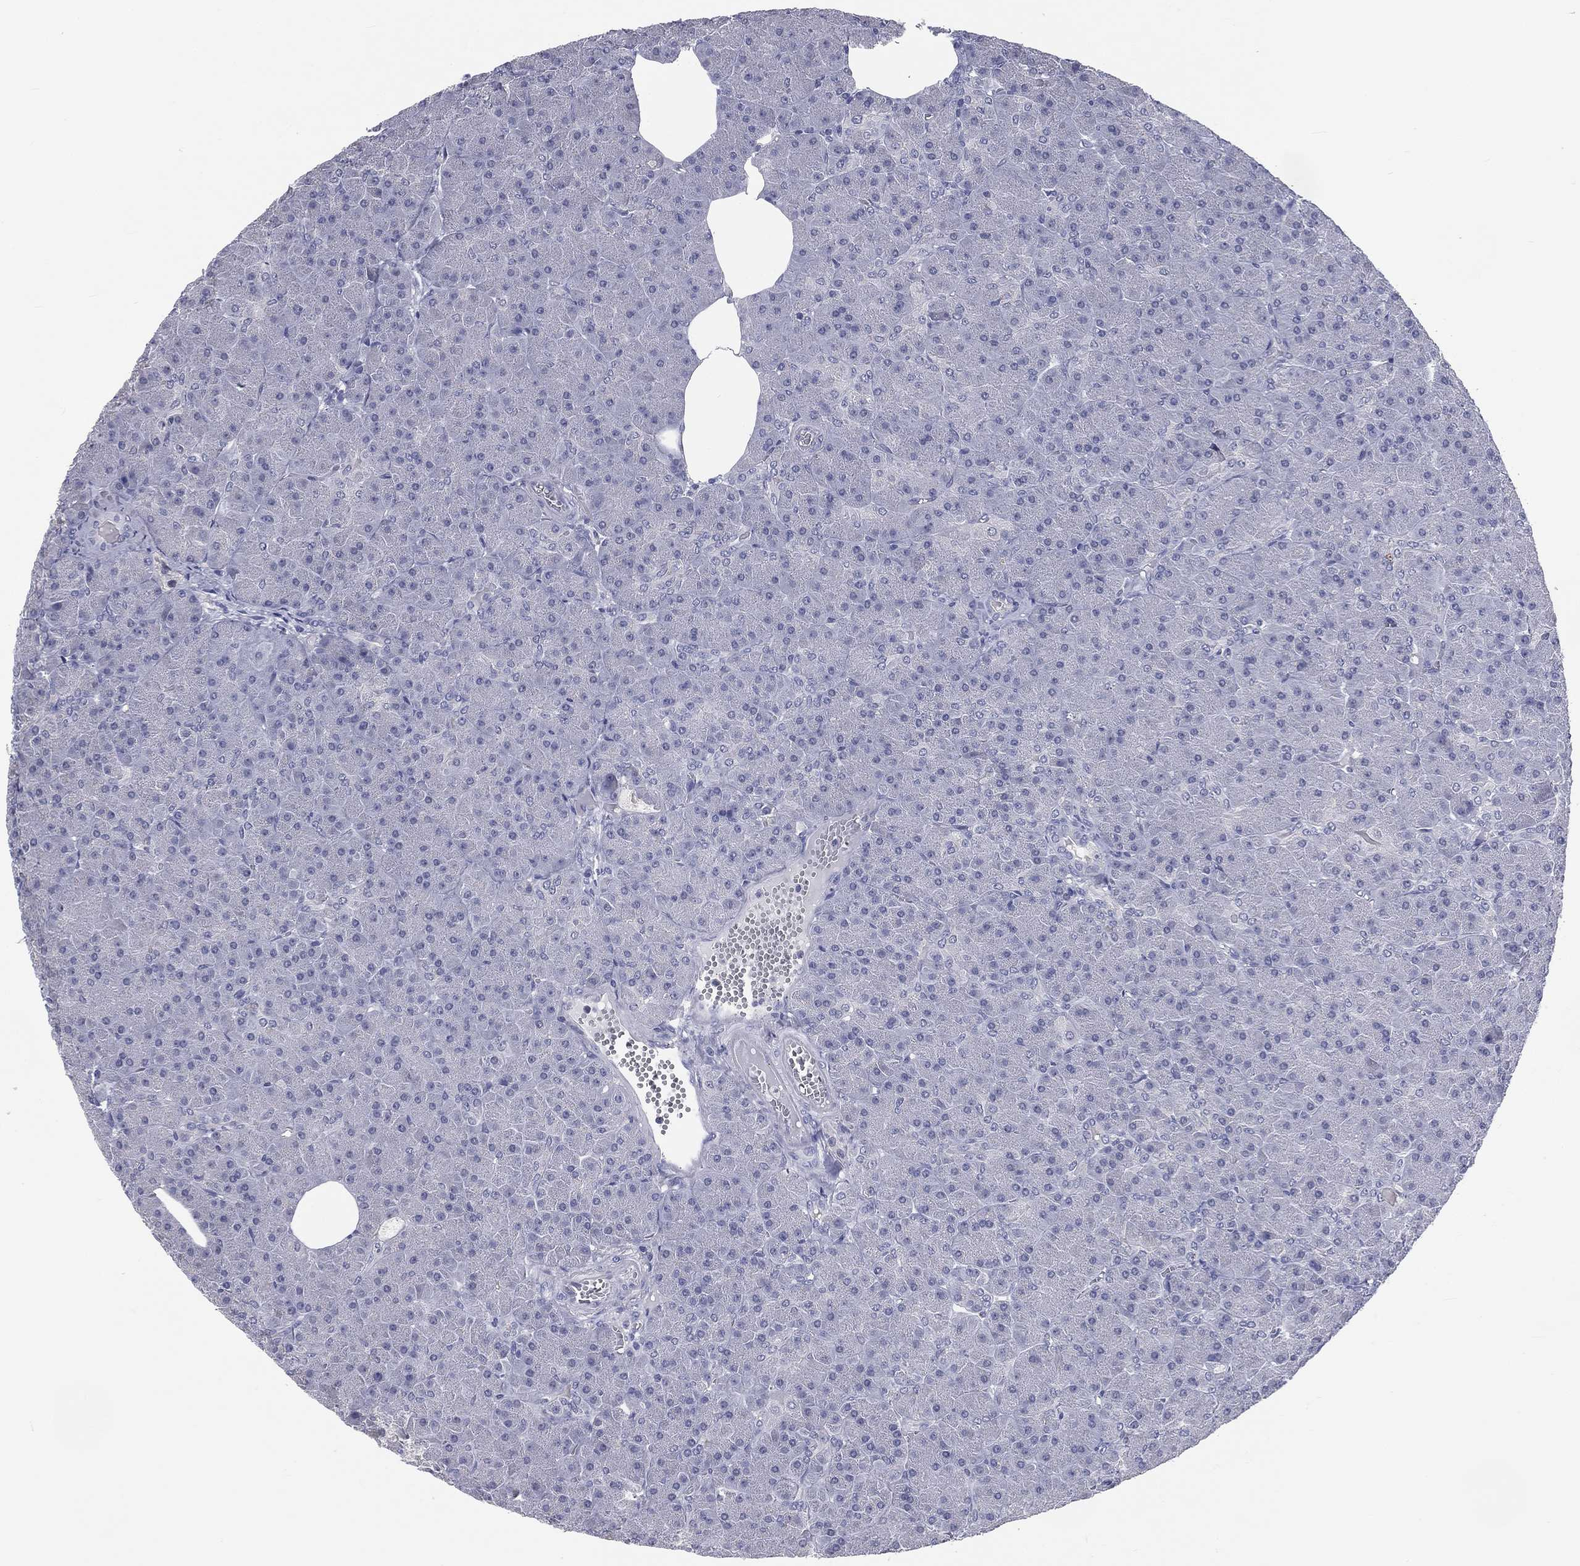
{"staining": {"intensity": "negative", "quantity": "none", "location": "none"}, "tissue": "pancreas", "cell_type": "Exocrine glandular cells", "image_type": "normal", "snomed": [{"axis": "morphology", "description": "Normal tissue, NOS"}, {"axis": "topography", "description": "Pancreas"}], "caption": "Immunohistochemistry (IHC) image of benign pancreas: human pancreas stained with DAB demonstrates no significant protein positivity in exocrine glandular cells.", "gene": "IFT27", "patient": {"sex": "male", "age": 61}}